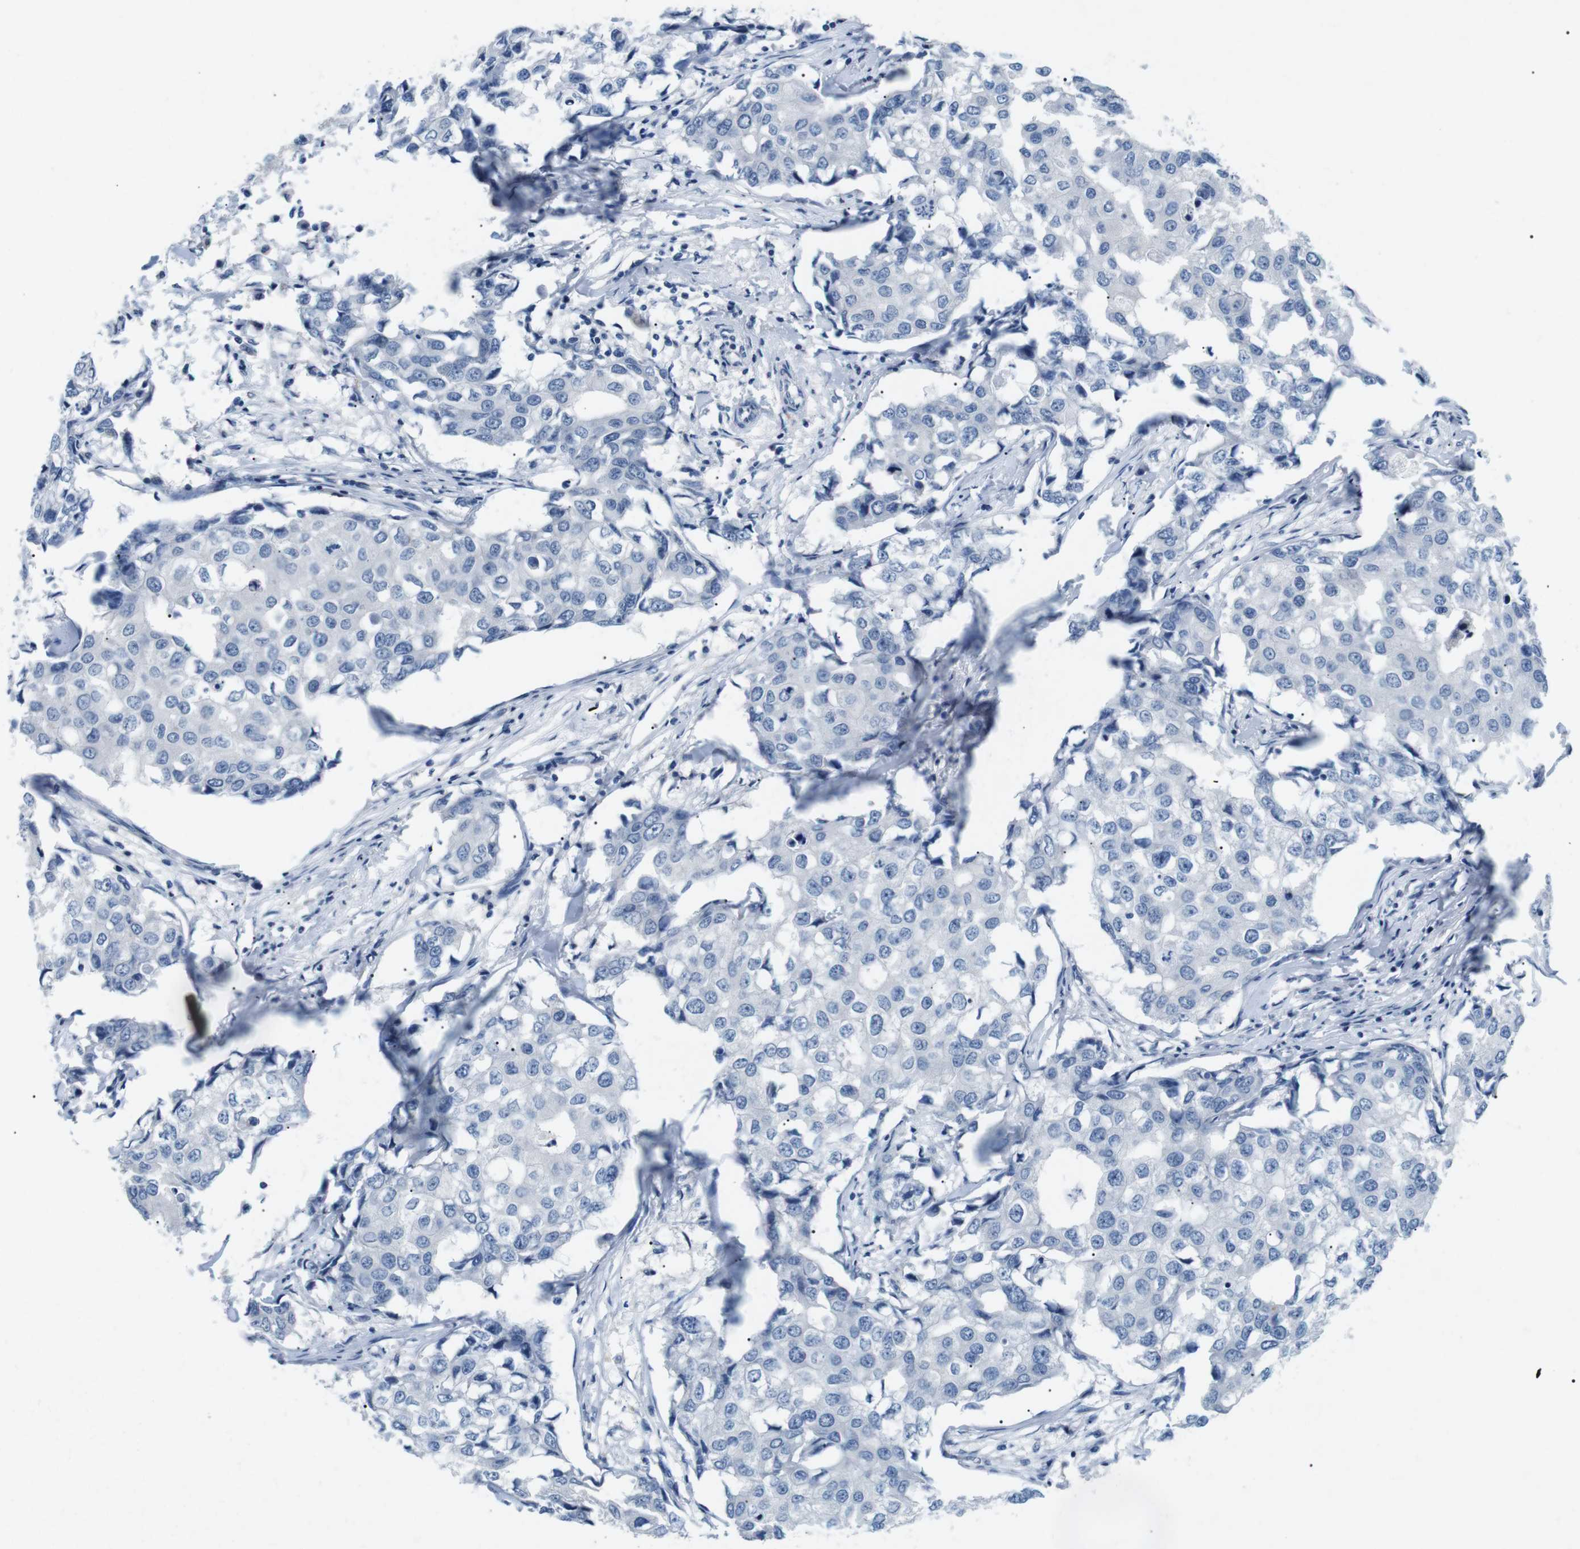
{"staining": {"intensity": "negative", "quantity": "none", "location": "none"}, "tissue": "breast cancer", "cell_type": "Tumor cells", "image_type": "cancer", "snomed": [{"axis": "morphology", "description": "Duct carcinoma"}, {"axis": "topography", "description": "Breast"}], "caption": "Breast invasive ductal carcinoma stained for a protein using immunohistochemistry demonstrates no expression tumor cells.", "gene": "FCGRT", "patient": {"sex": "female", "age": 27}}